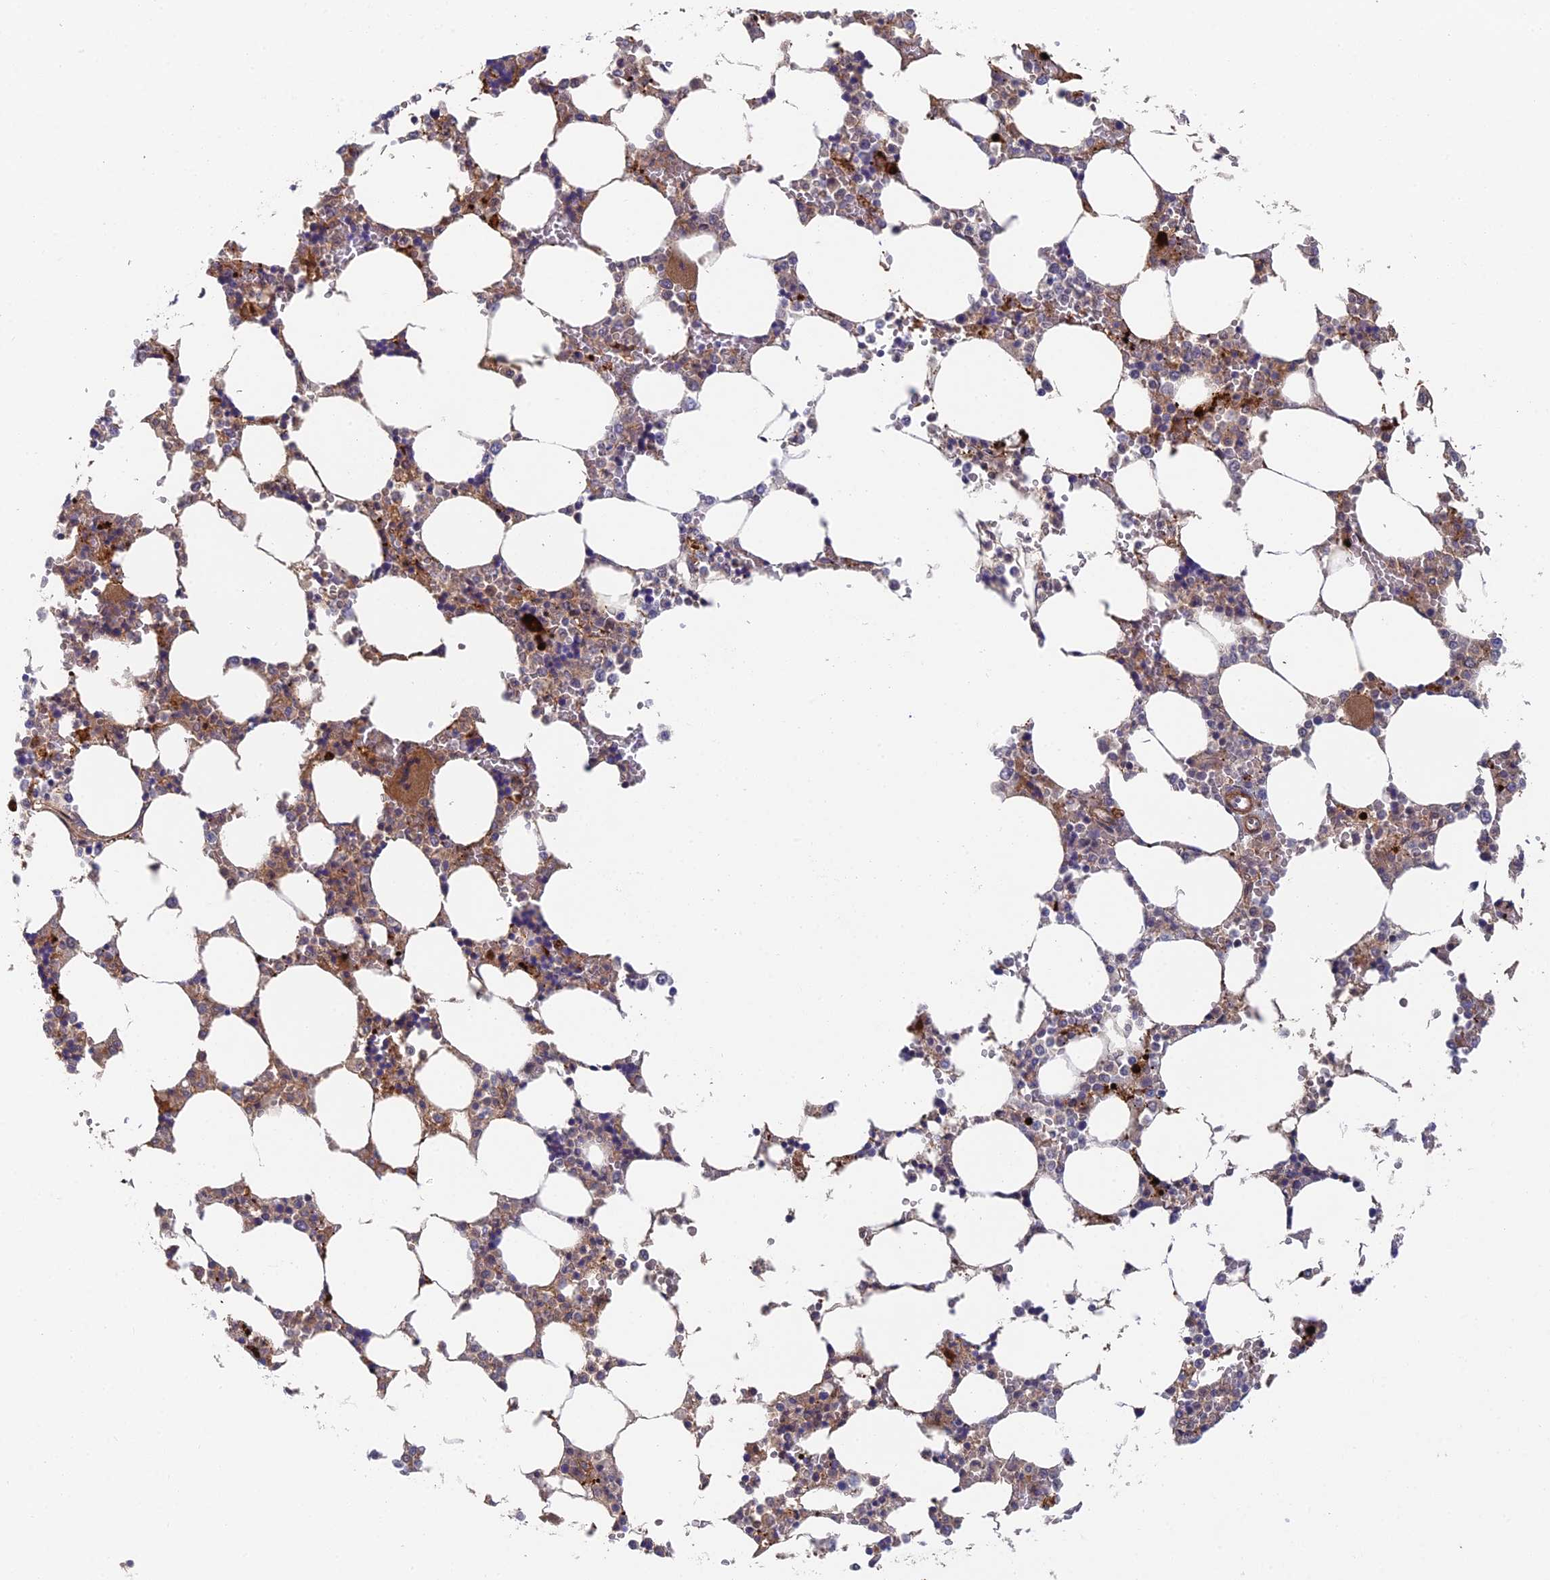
{"staining": {"intensity": "moderate", "quantity": "25%-75%", "location": "cytoplasmic/membranous"}, "tissue": "bone marrow", "cell_type": "Hematopoietic cells", "image_type": "normal", "snomed": [{"axis": "morphology", "description": "Normal tissue, NOS"}, {"axis": "topography", "description": "Bone marrow"}], "caption": "Protein analysis of unremarkable bone marrow displays moderate cytoplasmic/membranous positivity in approximately 25%-75% of hematopoietic cells. Nuclei are stained in blue.", "gene": "NSMCE1", "patient": {"sex": "male", "age": 64}}